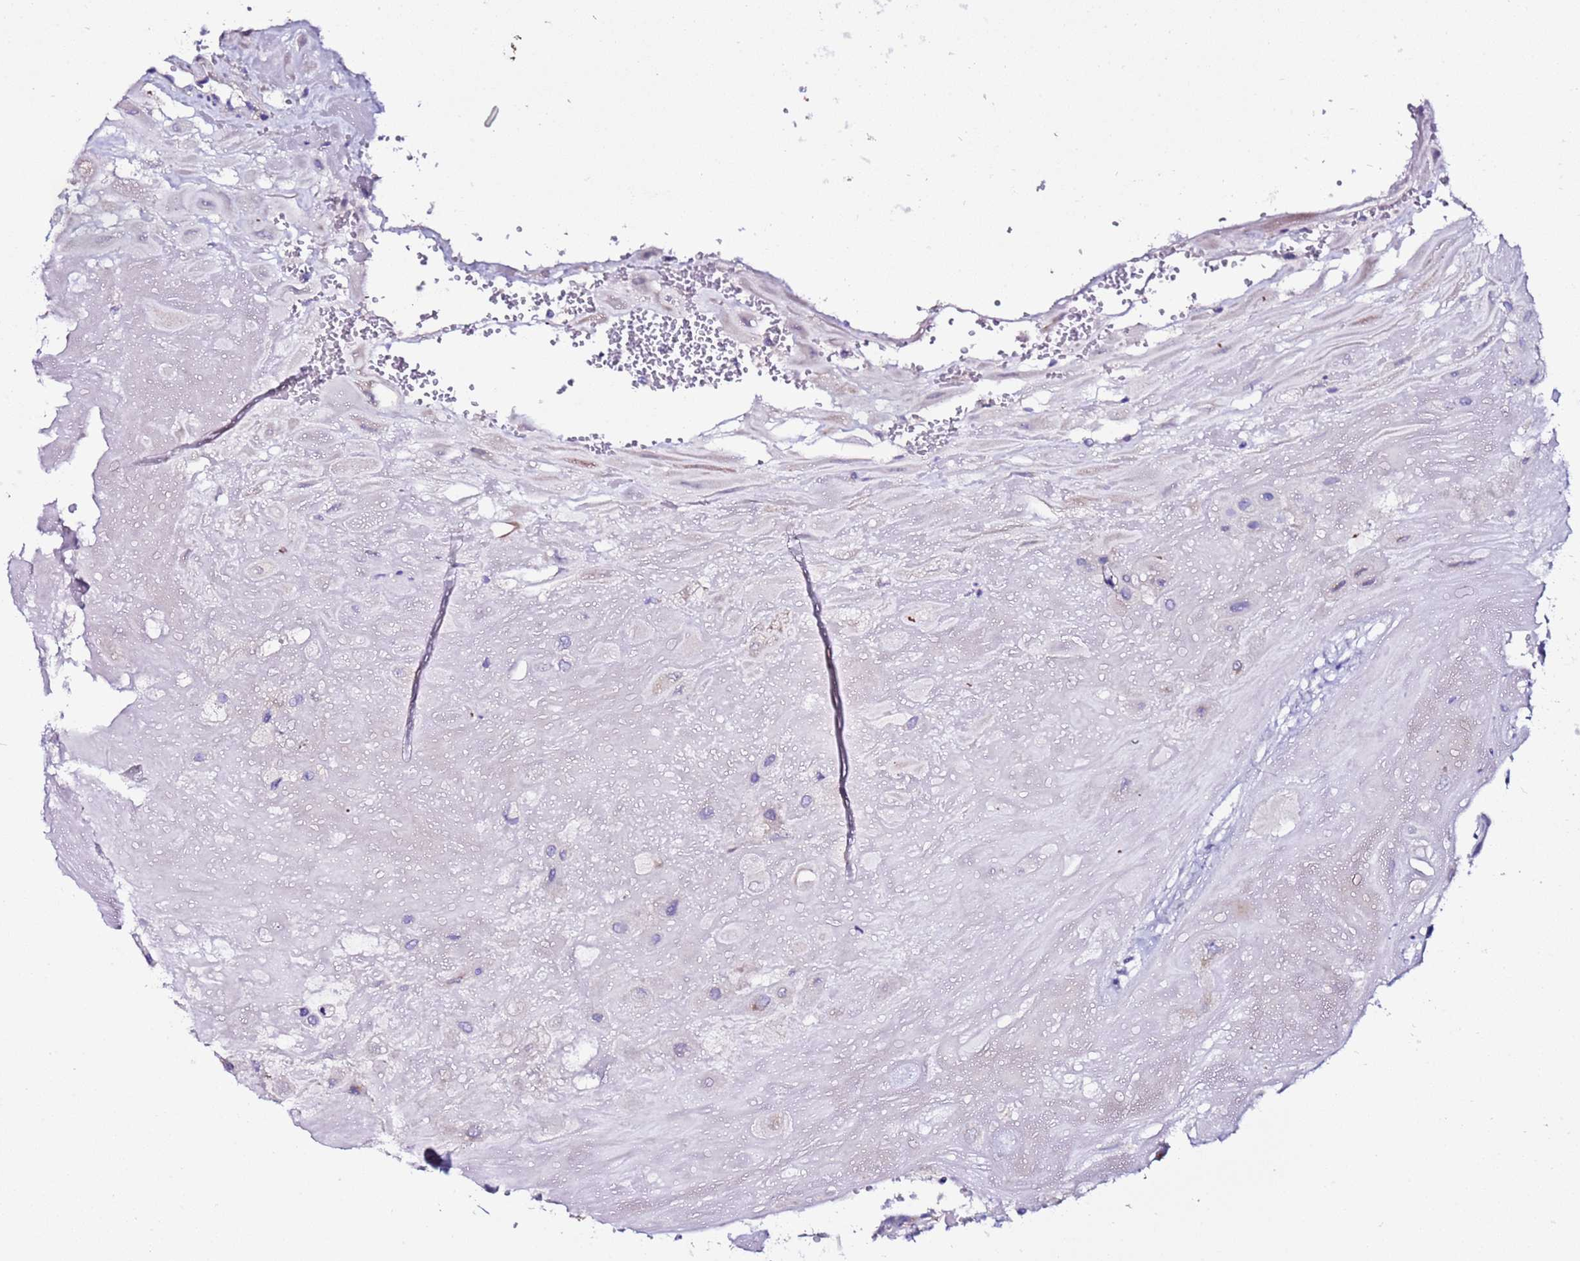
{"staining": {"intensity": "negative", "quantity": "none", "location": "none"}, "tissue": "placenta", "cell_type": "Decidual cells", "image_type": "normal", "snomed": [{"axis": "morphology", "description": "Normal tissue, NOS"}, {"axis": "topography", "description": "Placenta"}], "caption": "Placenta was stained to show a protein in brown. There is no significant staining in decidual cells. (Immunohistochemistry (ihc), brightfield microscopy, high magnification).", "gene": "MYBPC3", "patient": {"sex": "female", "age": 32}}